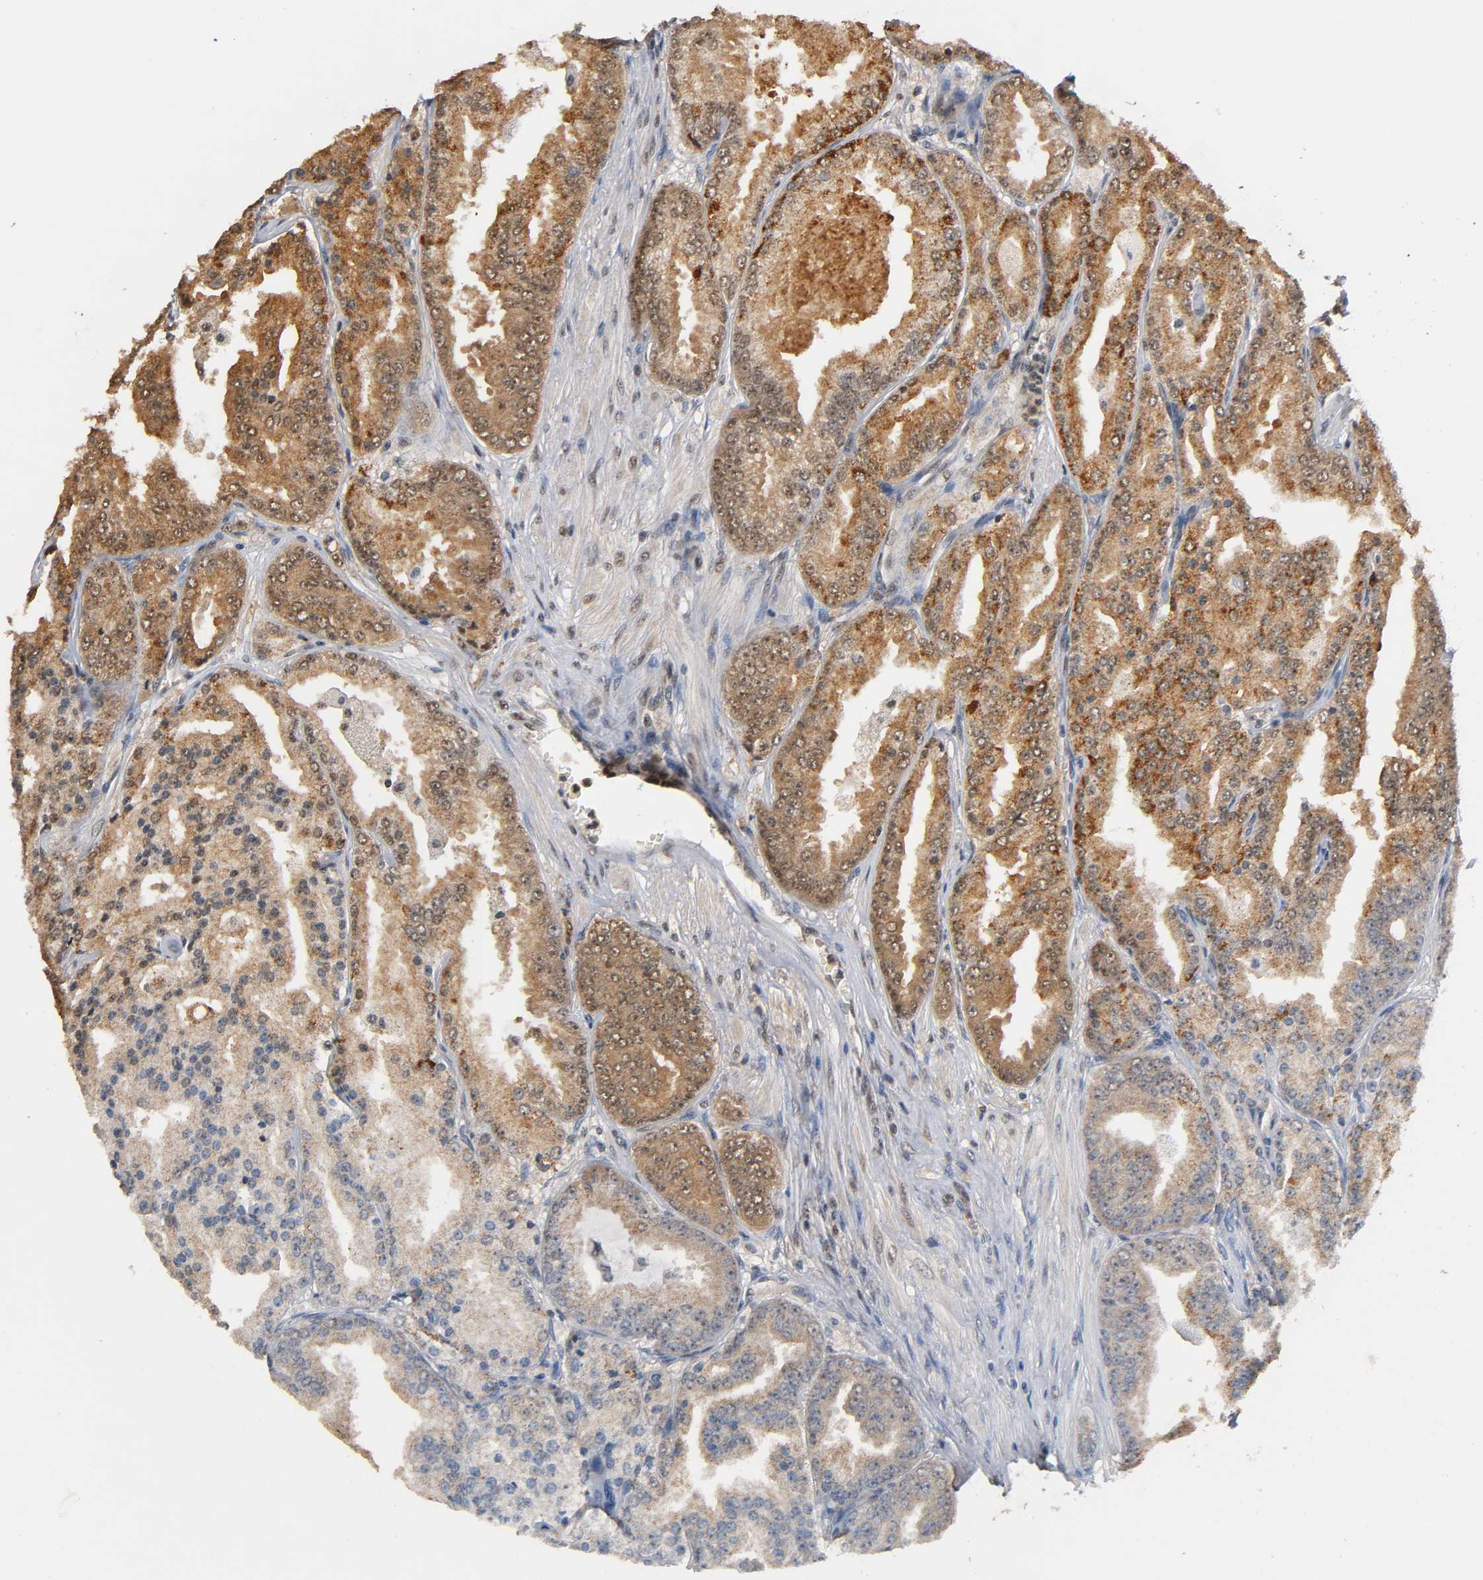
{"staining": {"intensity": "moderate", "quantity": "25%-75%", "location": "cytoplasmic/membranous"}, "tissue": "prostate cancer", "cell_type": "Tumor cells", "image_type": "cancer", "snomed": [{"axis": "morphology", "description": "Adenocarcinoma, High grade"}, {"axis": "topography", "description": "Prostate"}], "caption": "Protein expression analysis of prostate cancer (high-grade adenocarcinoma) reveals moderate cytoplasmic/membranous staining in about 25%-75% of tumor cells.", "gene": "UBC", "patient": {"sex": "male", "age": 61}}